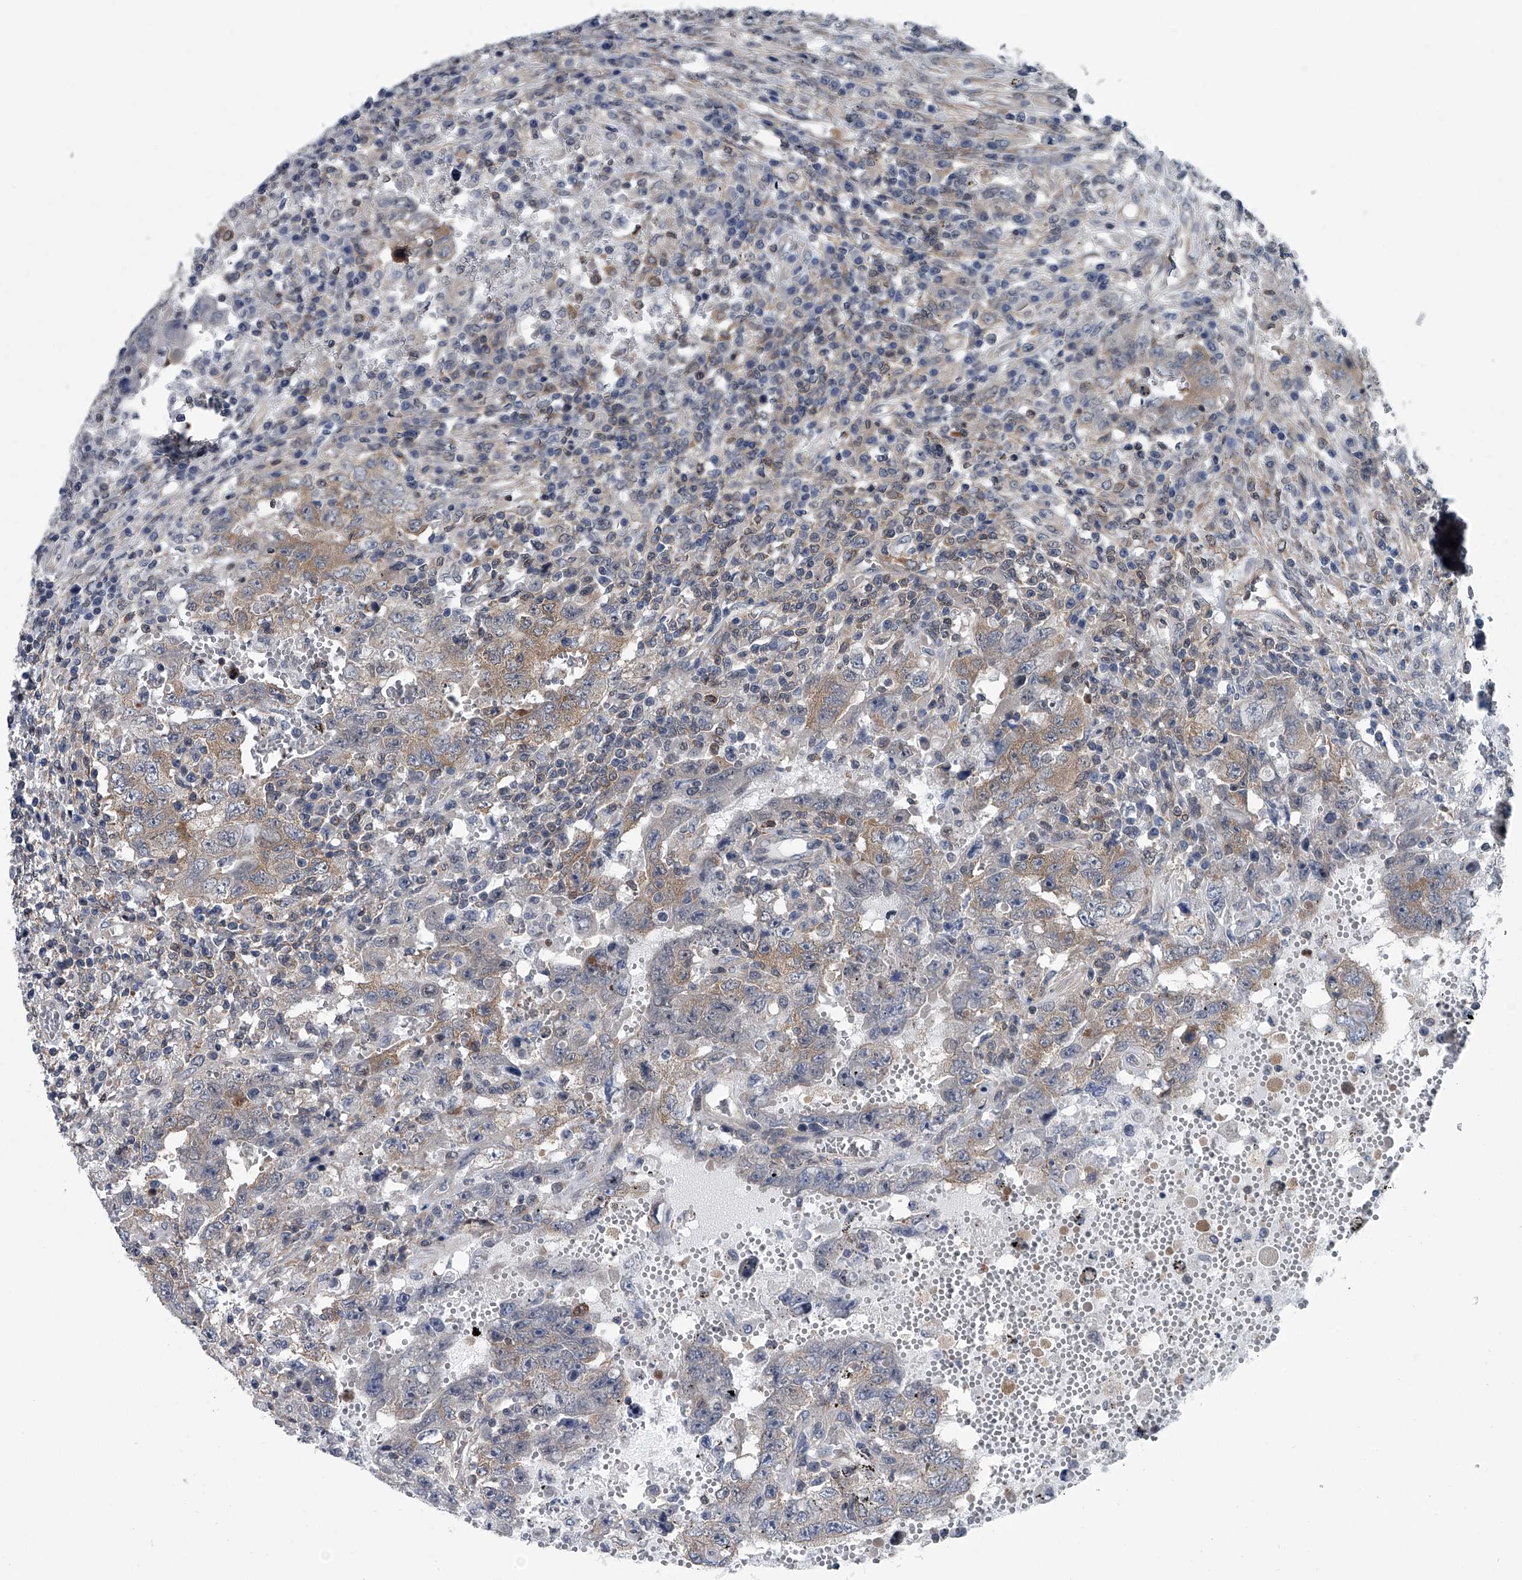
{"staining": {"intensity": "moderate", "quantity": "25%-75%", "location": "cytoplasmic/membranous"}, "tissue": "testis cancer", "cell_type": "Tumor cells", "image_type": "cancer", "snomed": [{"axis": "morphology", "description": "Carcinoma, Embryonal, NOS"}, {"axis": "topography", "description": "Testis"}], "caption": "Protein expression analysis of human testis cancer (embryonal carcinoma) reveals moderate cytoplasmic/membranous expression in about 25%-75% of tumor cells.", "gene": "PPP2R5D", "patient": {"sex": "male", "age": 26}}